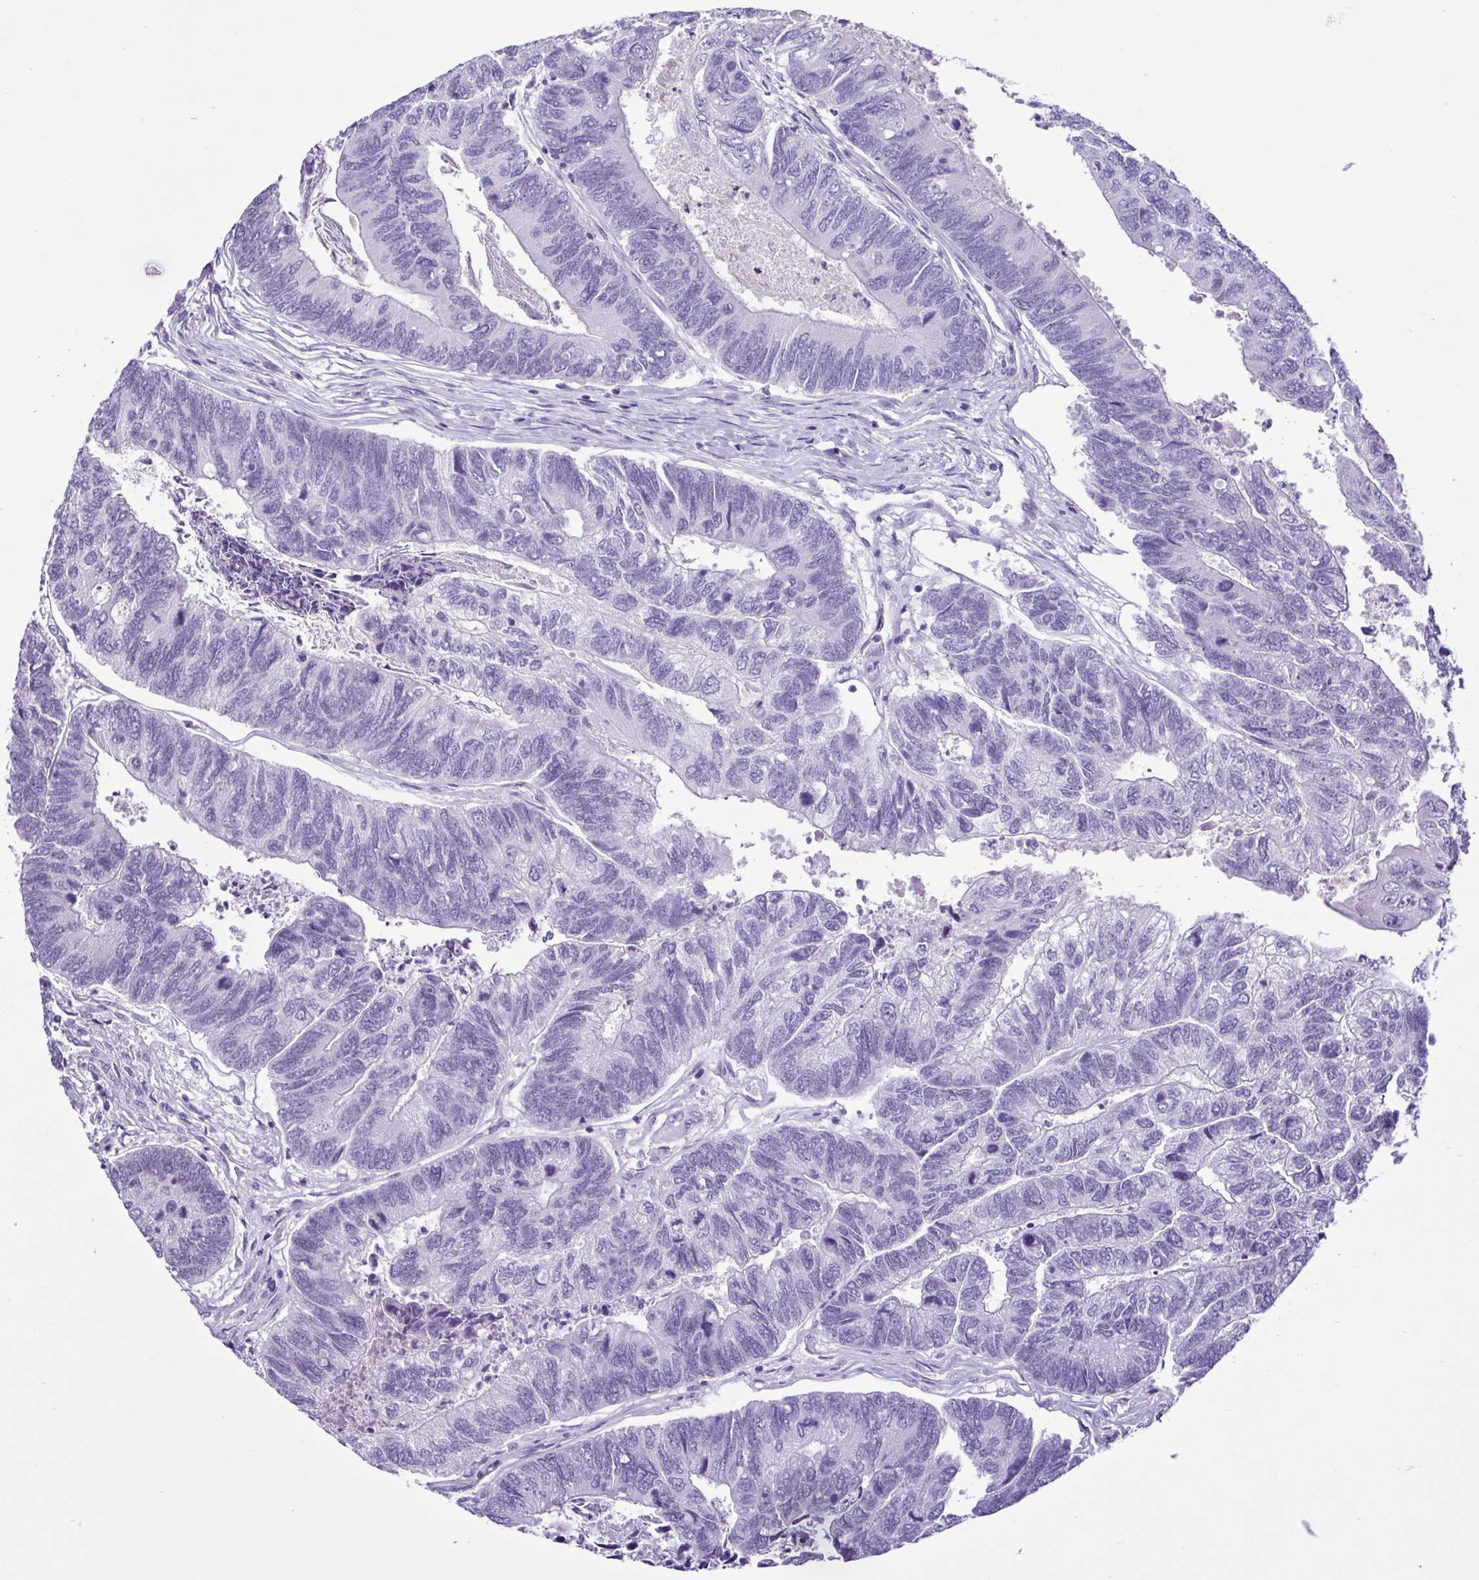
{"staining": {"intensity": "negative", "quantity": "none", "location": "none"}, "tissue": "colorectal cancer", "cell_type": "Tumor cells", "image_type": "cancer", "snomed": [{"axis": "morphology", "description": "Adenocarcinoma, NOS"}, {"axis": "topography", "description": "Colon"}], "caption": "Tumor cells are negative for protein expression in human adenocarcinoma (colorectal). (DAB immunohistochemistry visualized using brightfield microscopy, high magnification).", "gene": "CBY2", "patient": {"sex": "female", "age": 67}}